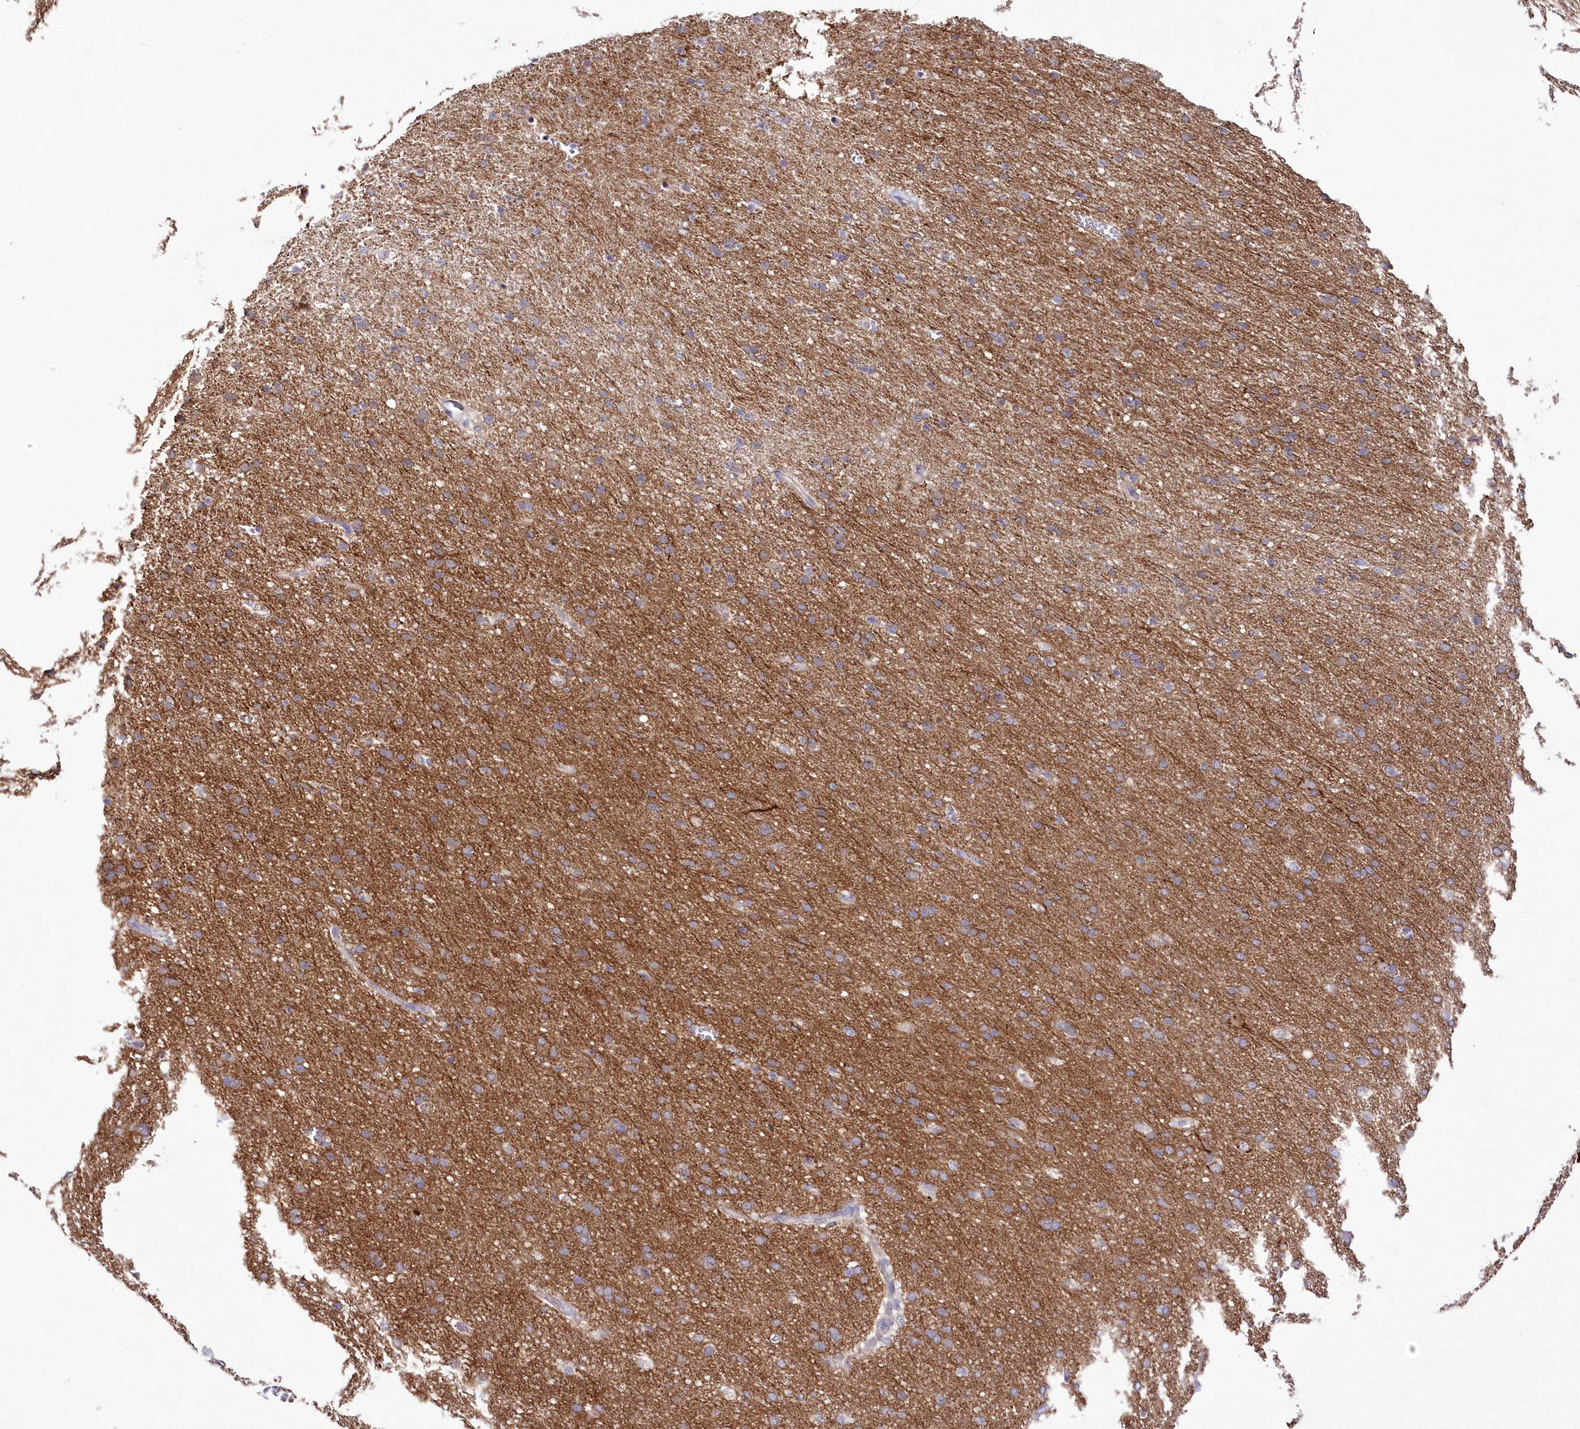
{"staining": {"intensity": "negative", "quantity": "none", "location": "none"}, "tissue": "cerebral cortex", "cell_type": "Endothelial cells", "image_type": "normal", "snomed": [{"axis": "morphology", "description": "Normal tissue, NOS"}, {"axis": "topography", "description": "Cerebral cortex"}], "caption": "IHC micrograph of unremarkable cerebral cortex: human cerebral cortex stained with DAB displays no significant protein expression in endothelial cells.", "gene": "FAM241B", "patient": {"sex": "male", "age": 62}}